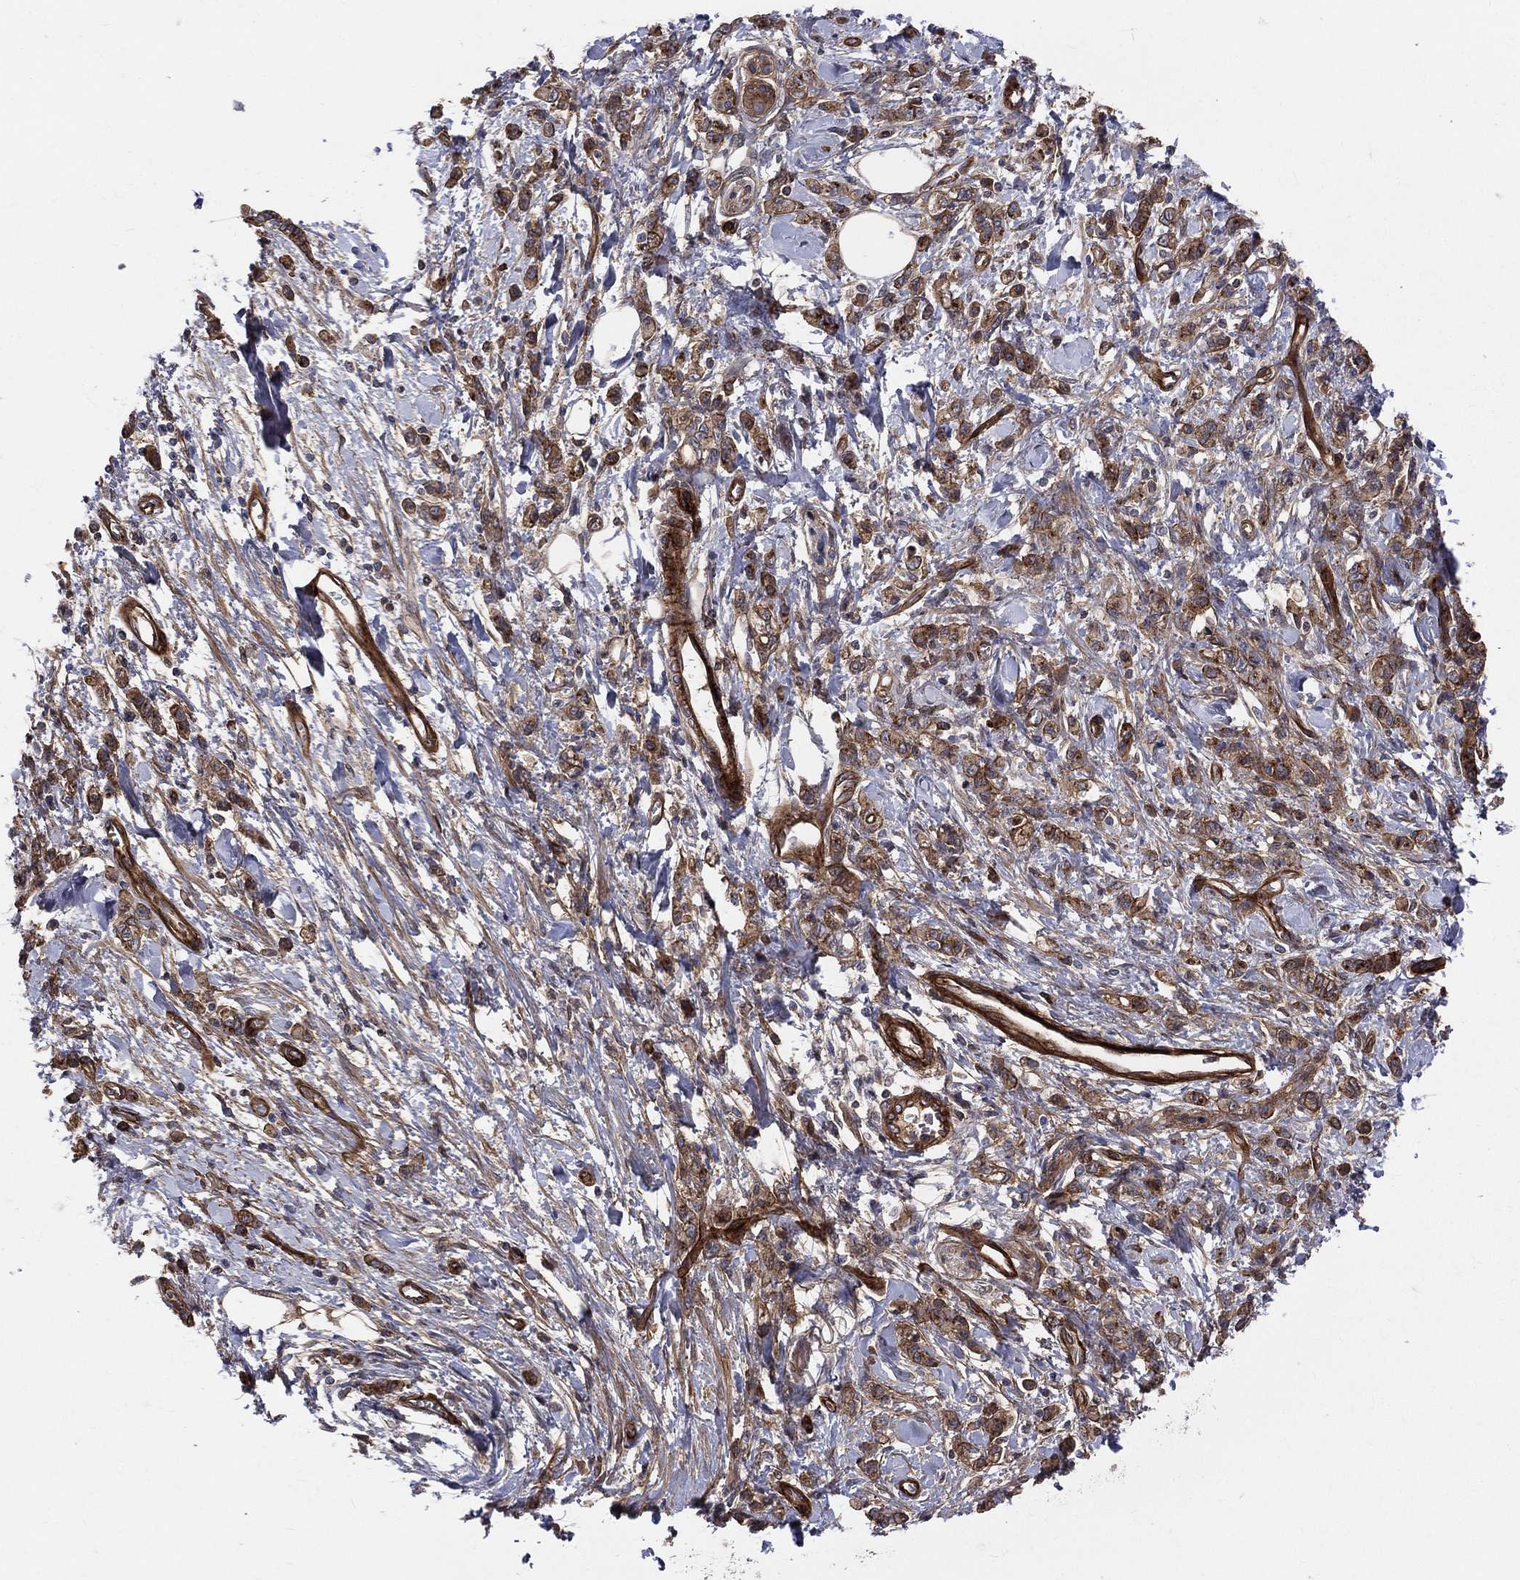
{"staining": {"intensity": "strong", "quantity": "25%-75%", "location": "cytoplasmic/membranous"}, "tissue": "stomach cancer", "cell_type": "Tumor cells", "image_type": "cancer", "snomed": [{"axis": "morphology", "description": "Adenocarcinoma, NOS"}, {"axis": "topography", "description": "Stomach"}], "caption": "Adenocarcinoma (stomach) tissue exhibits strong cytoplasmic/membranous staining in approximately 25%-75% of tumor cells, visualized by immunohistochemistry.", "gene": "ENTPD1", "patient": {"sex": "male", "age": 77}}